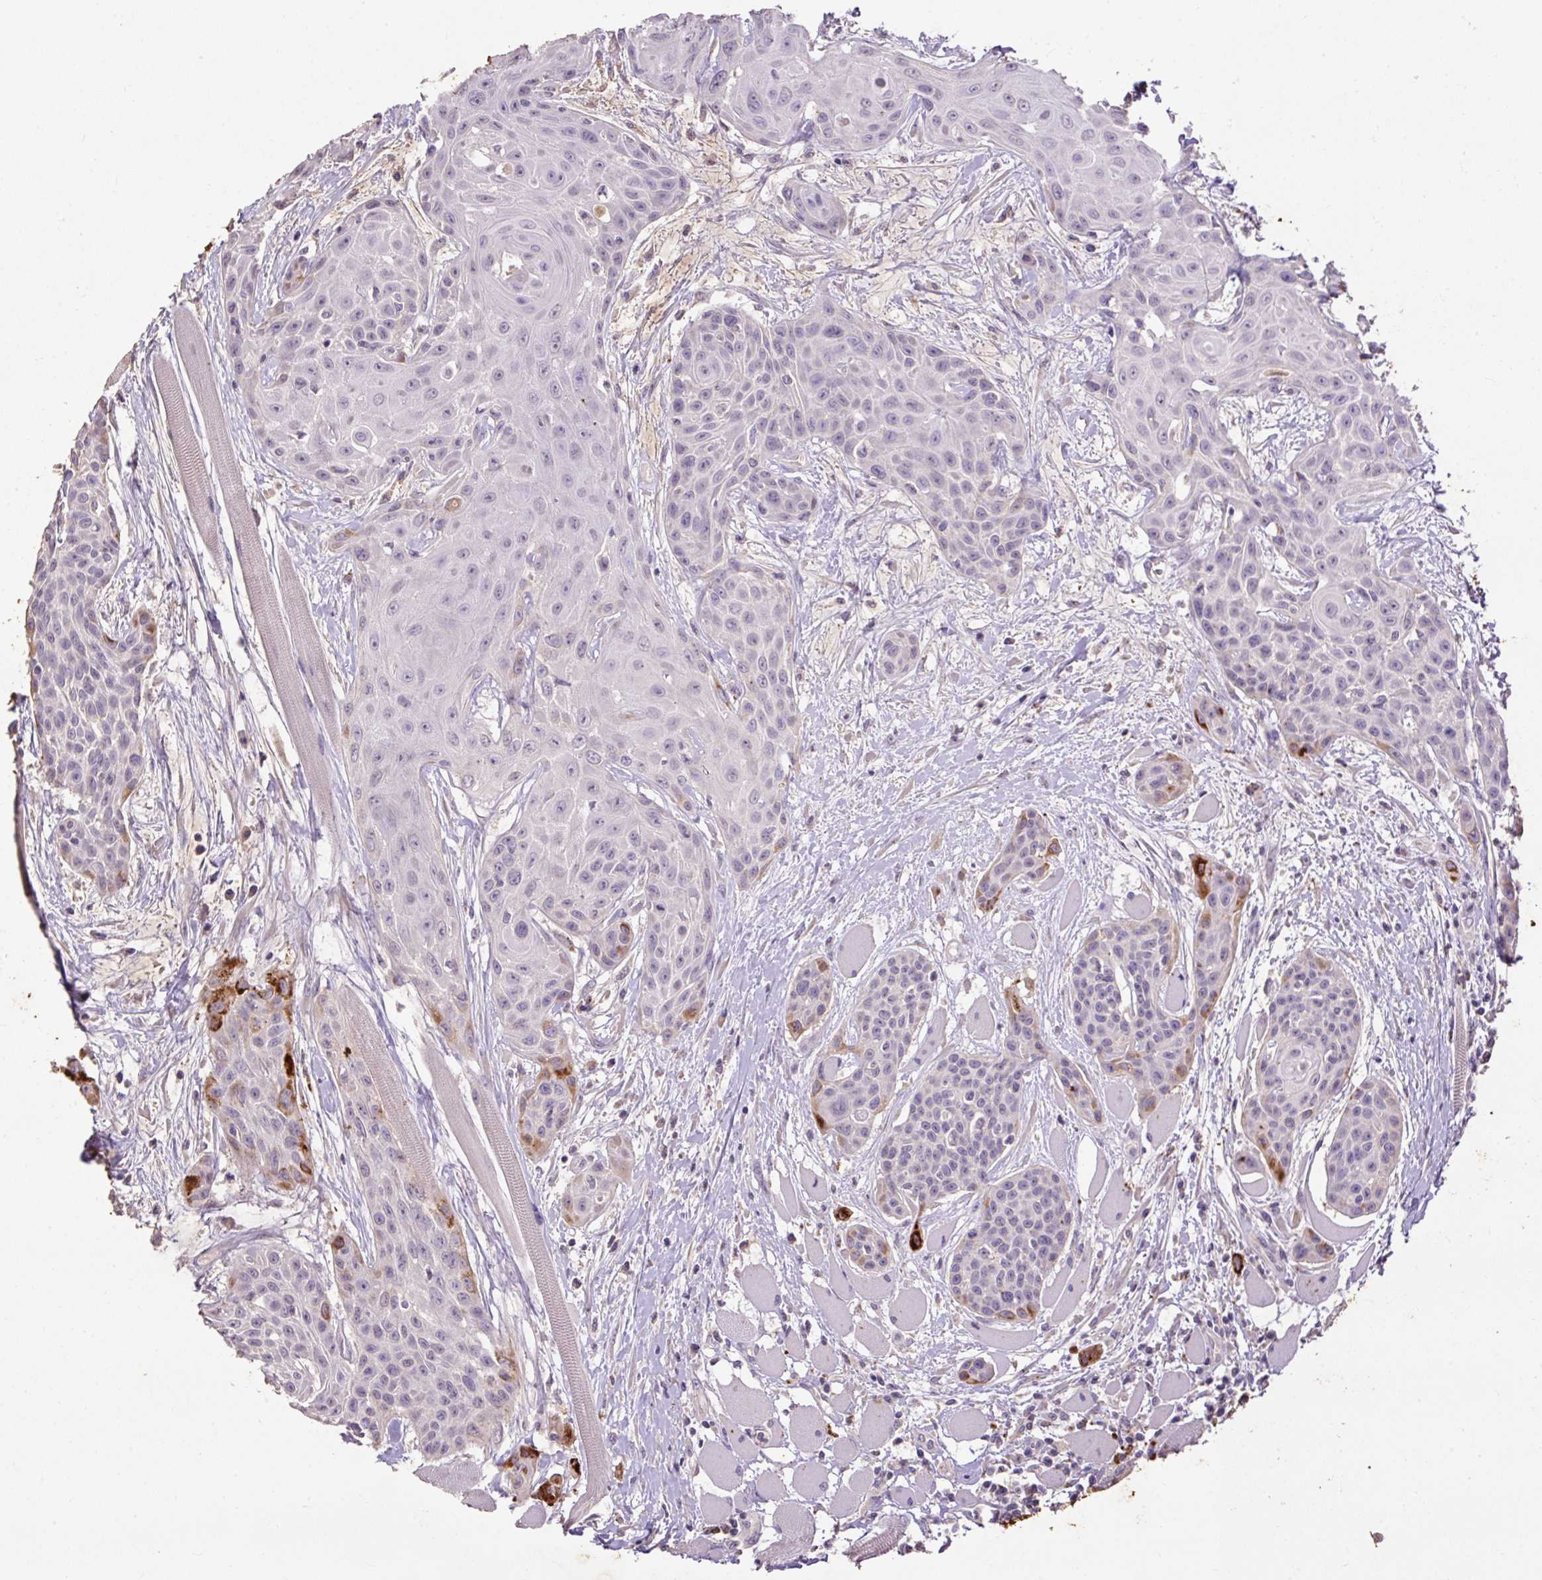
{"staining": {"intensity": "strong", "quantity": "<25%", "location": "cytoplasmic/membranous"}, "tissue": "head and neck cancer", "cell_type": "Tumor cells", "image_type": "cancer", "snomed": [{"axis": "morphology", "description": "Squamous cell carcinoma, NOS"}, {"axis": "topography", "description": "Head-Neck"}], "caption": "Immunohistochemistry (DAB) staining of head and neck cancer (squamous cell carcinoma) displays strong cytoplasmic/membranous protein positivity in about <25% of tumor cells.", "gene": "LRTM2", "patient": {"sex": "female", "age": 73}}